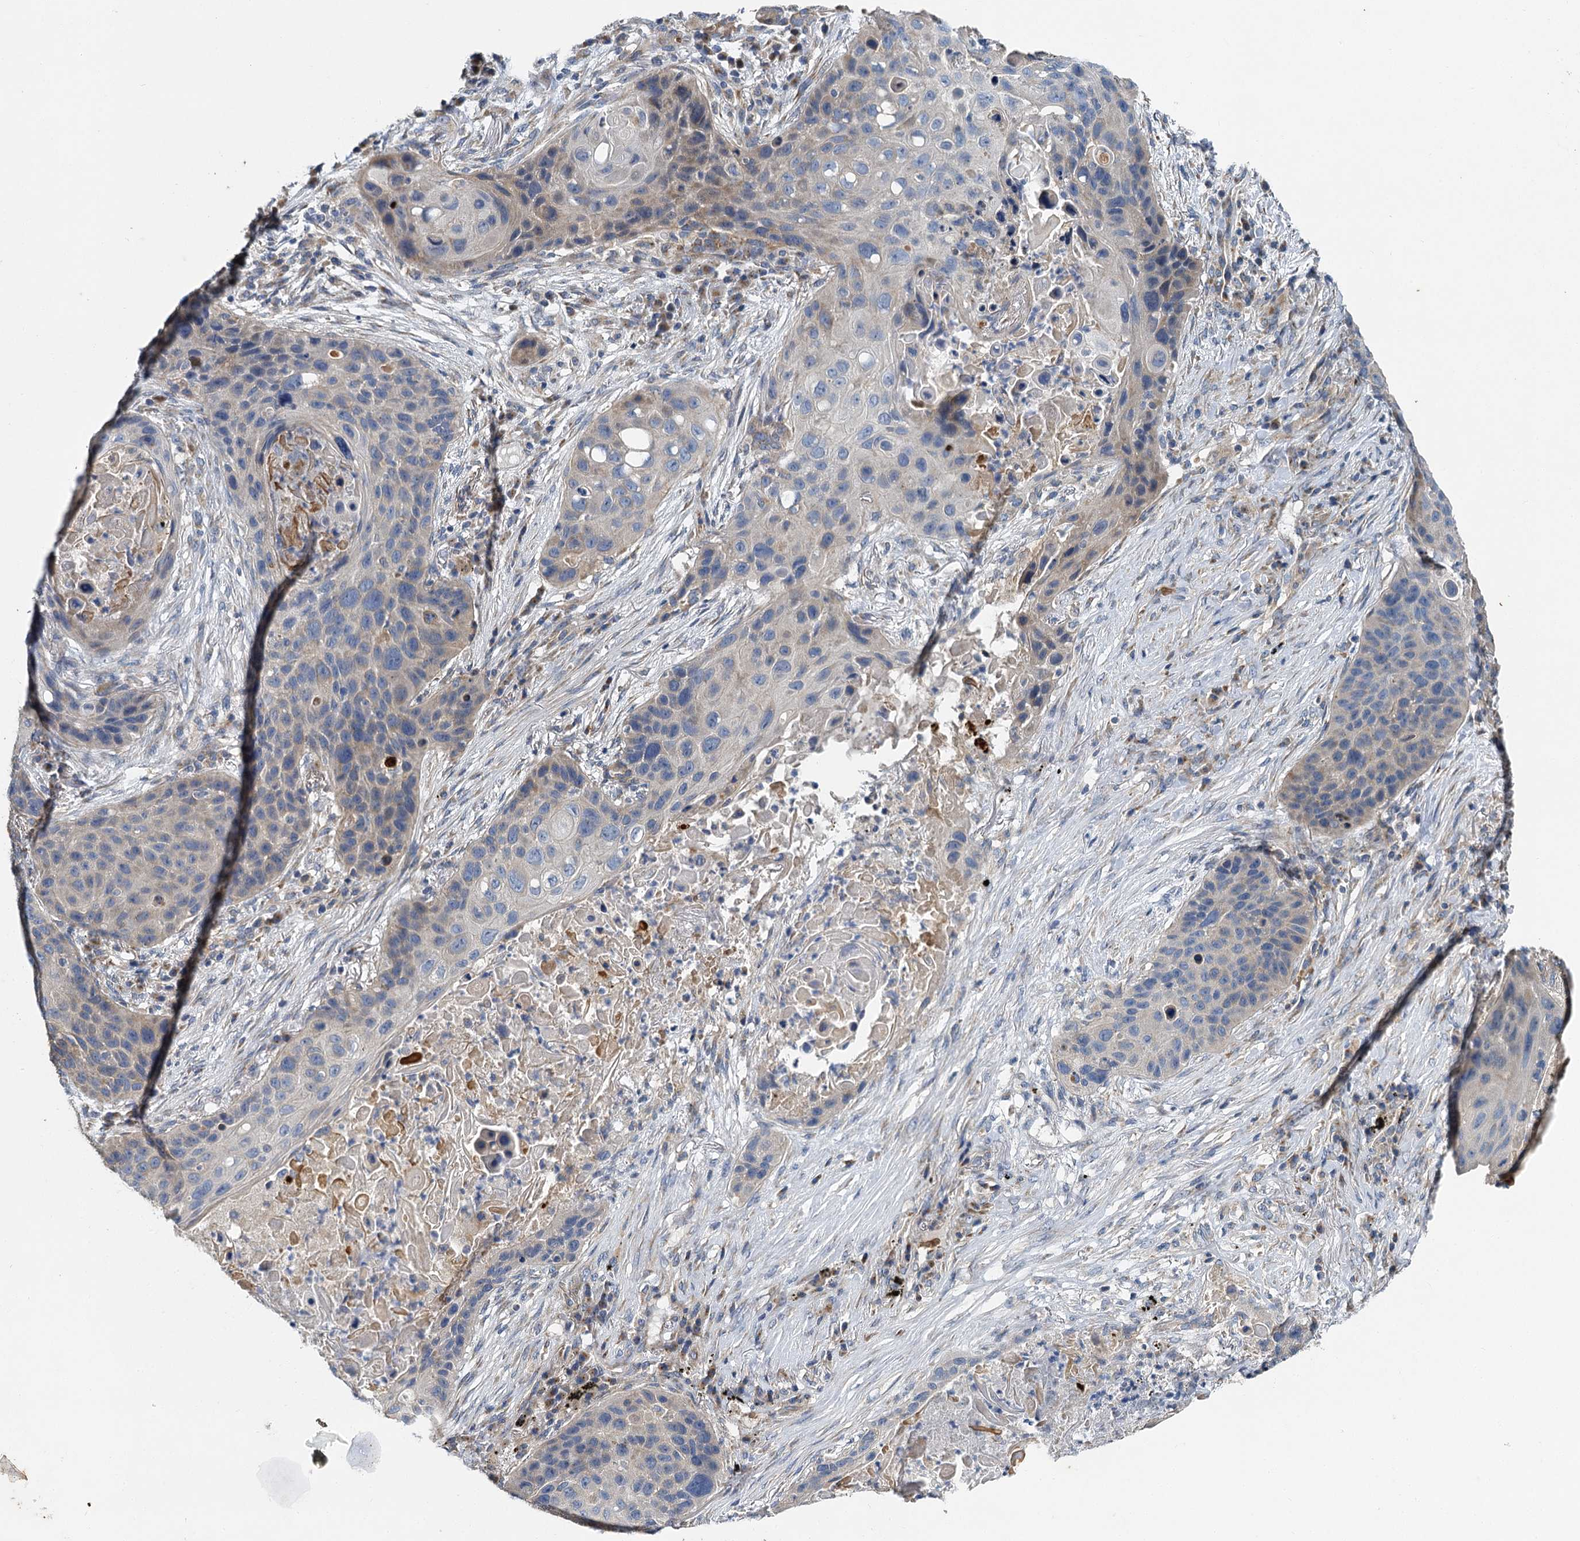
{"staining": {"intensity": "weak", "quantity": "<25%", "location": "cytoplasmic/membranous"}, "tissue": "lung cancer", "cell_type": "Tumor cells", "image_type": "cancer", "snomed": [{"axis": "morphology", "description": "Squamous cell carcinoma, NOS"}, {"axis": "topography", "description": "Lung"}], "caption": "Immunohistochemistry photomicrograph of lung cancer (squamous cell carcinoma) stained for a protein (brown), which exhibits no staining in tumor cells.", "gene": "BCS1L", "patient": {"sex": "female", "age": 63}}